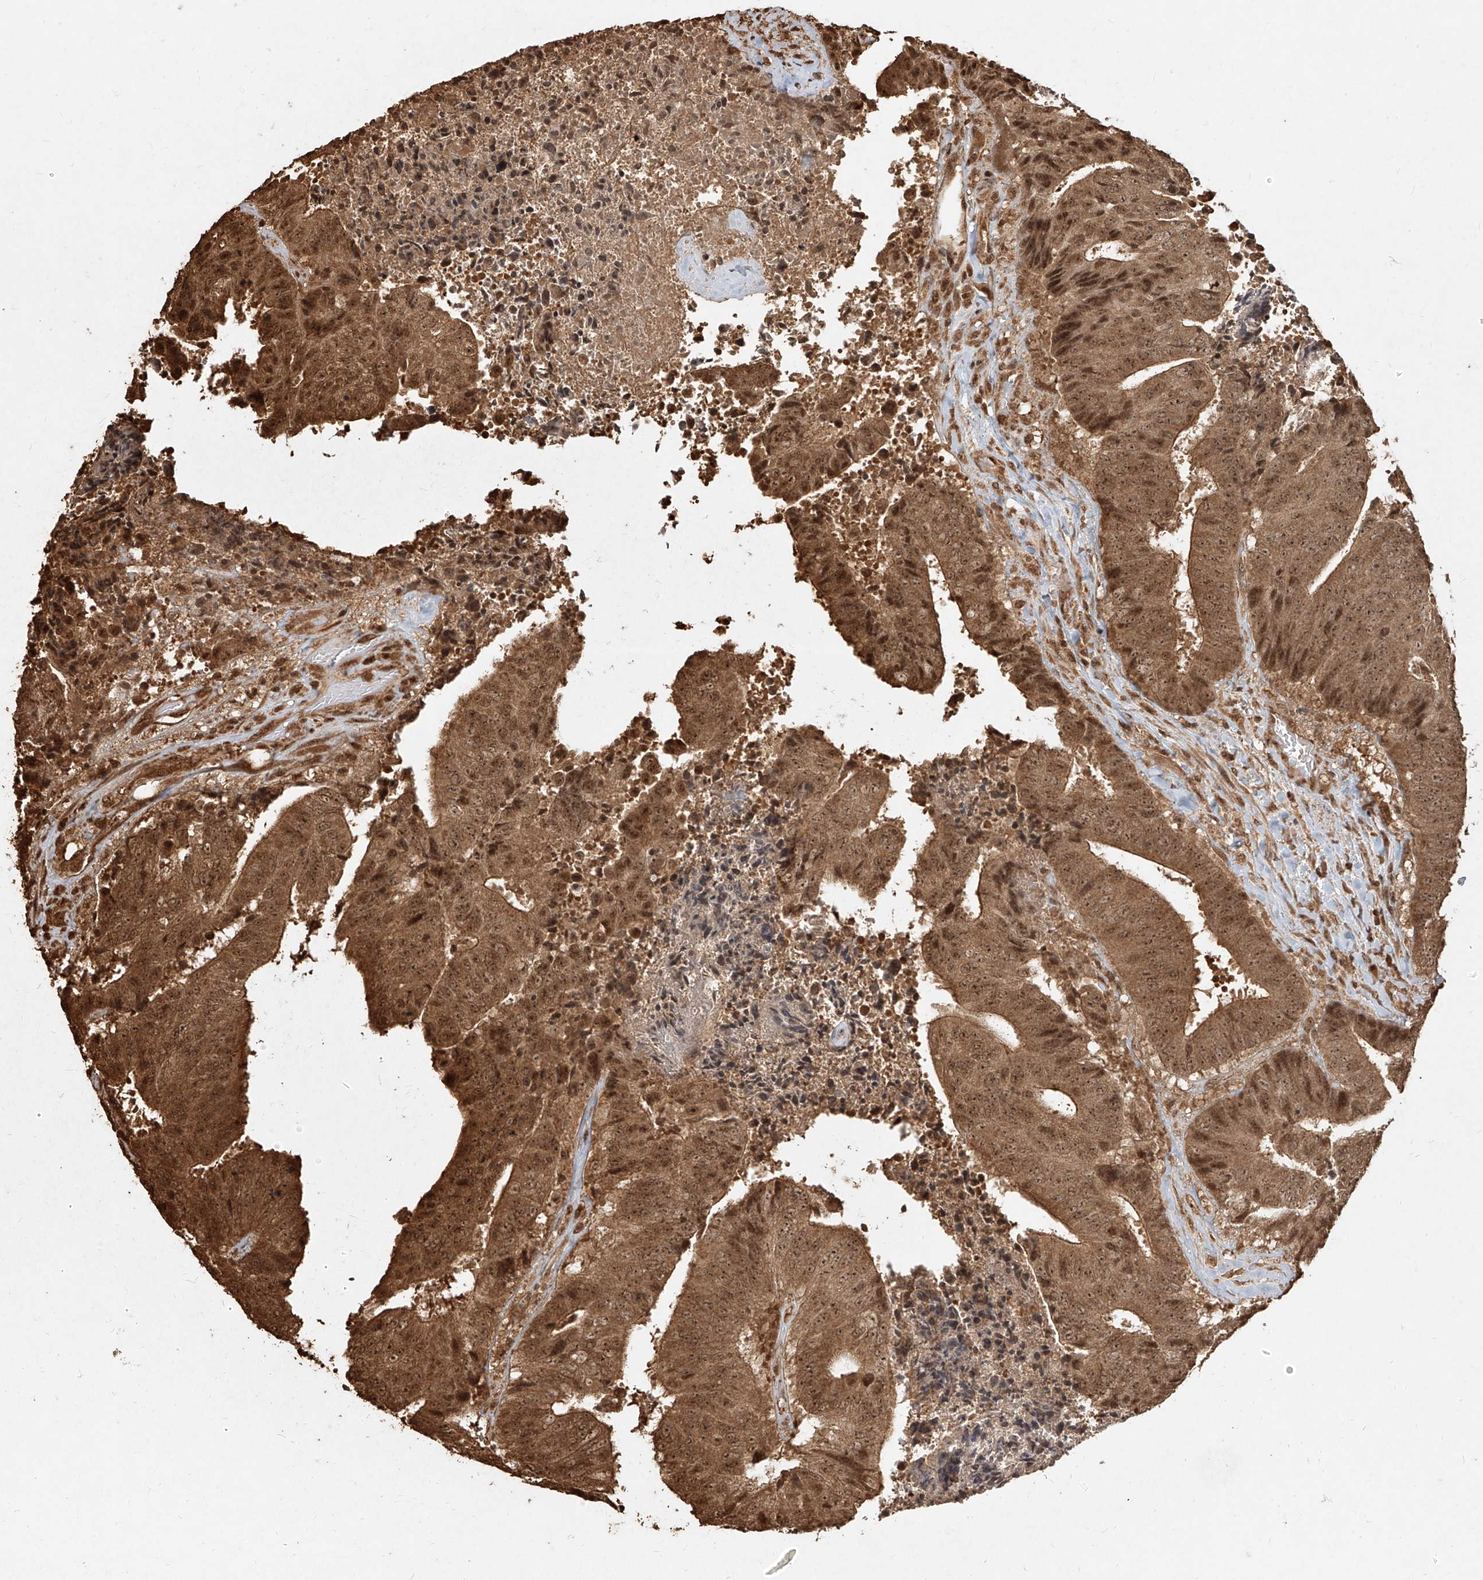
{"staining": {"intensity": "moderate", "quantity": ">75%", "location": "cytoplasmic/membranous,nuclear"}, "tissue": "colorectal cancer", "cell_type": "Tumor cells", "image_type": "cancer", "snomed": [{"axis": "morphology", "description": "Adenocarcinoma, NOS"}, {"axis": "topography", "description": "Rectum"}], "caption": "Colorectal cancer (adenocarcinoma) stained with immunohistochemistry demonstrates moderate cytoplasmic/membranous and nuclear staining in about >75% of tumor cells.", "gene": "UBE2K", "patient": {"sex": "male", "age": 72}}